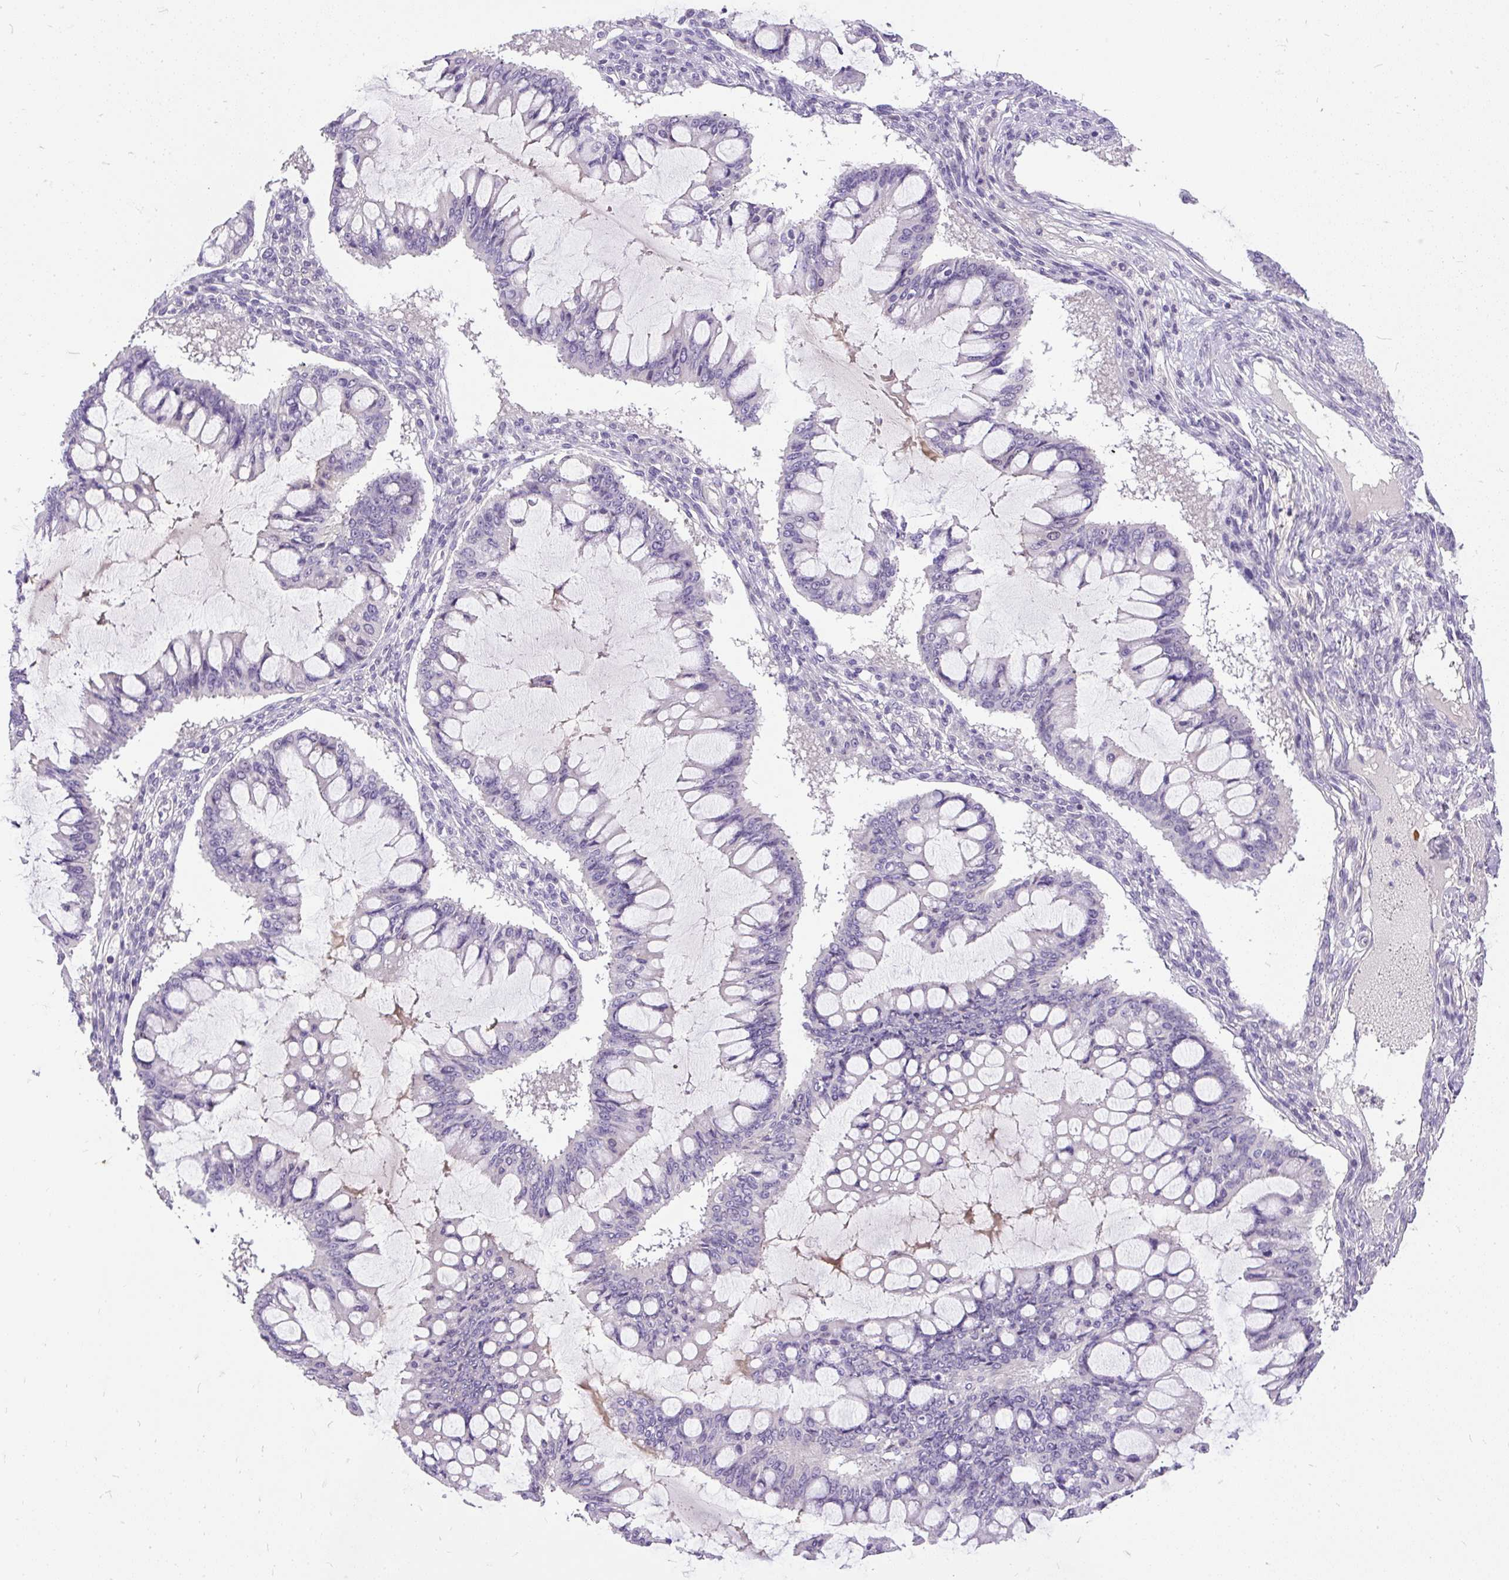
{"staining": {"intensity": "negative", "quantity": "none", "location": "none"}, "tissue": "ovarian cancer", "cell_type": "Tumor cells", "image_type": "cancer", "snomed": [{"axis": "morphology", "description": "Cystadenocarcinoma, mucinous, NOS"}, {"axis": "topography", "description": "Ovary"}], "caption": "Protein analysis of ovarian cancer displays no significant staining in tumor cells.", "gene": "KRTAP20-3", "patient": {"sex": "female", "age": 73}}